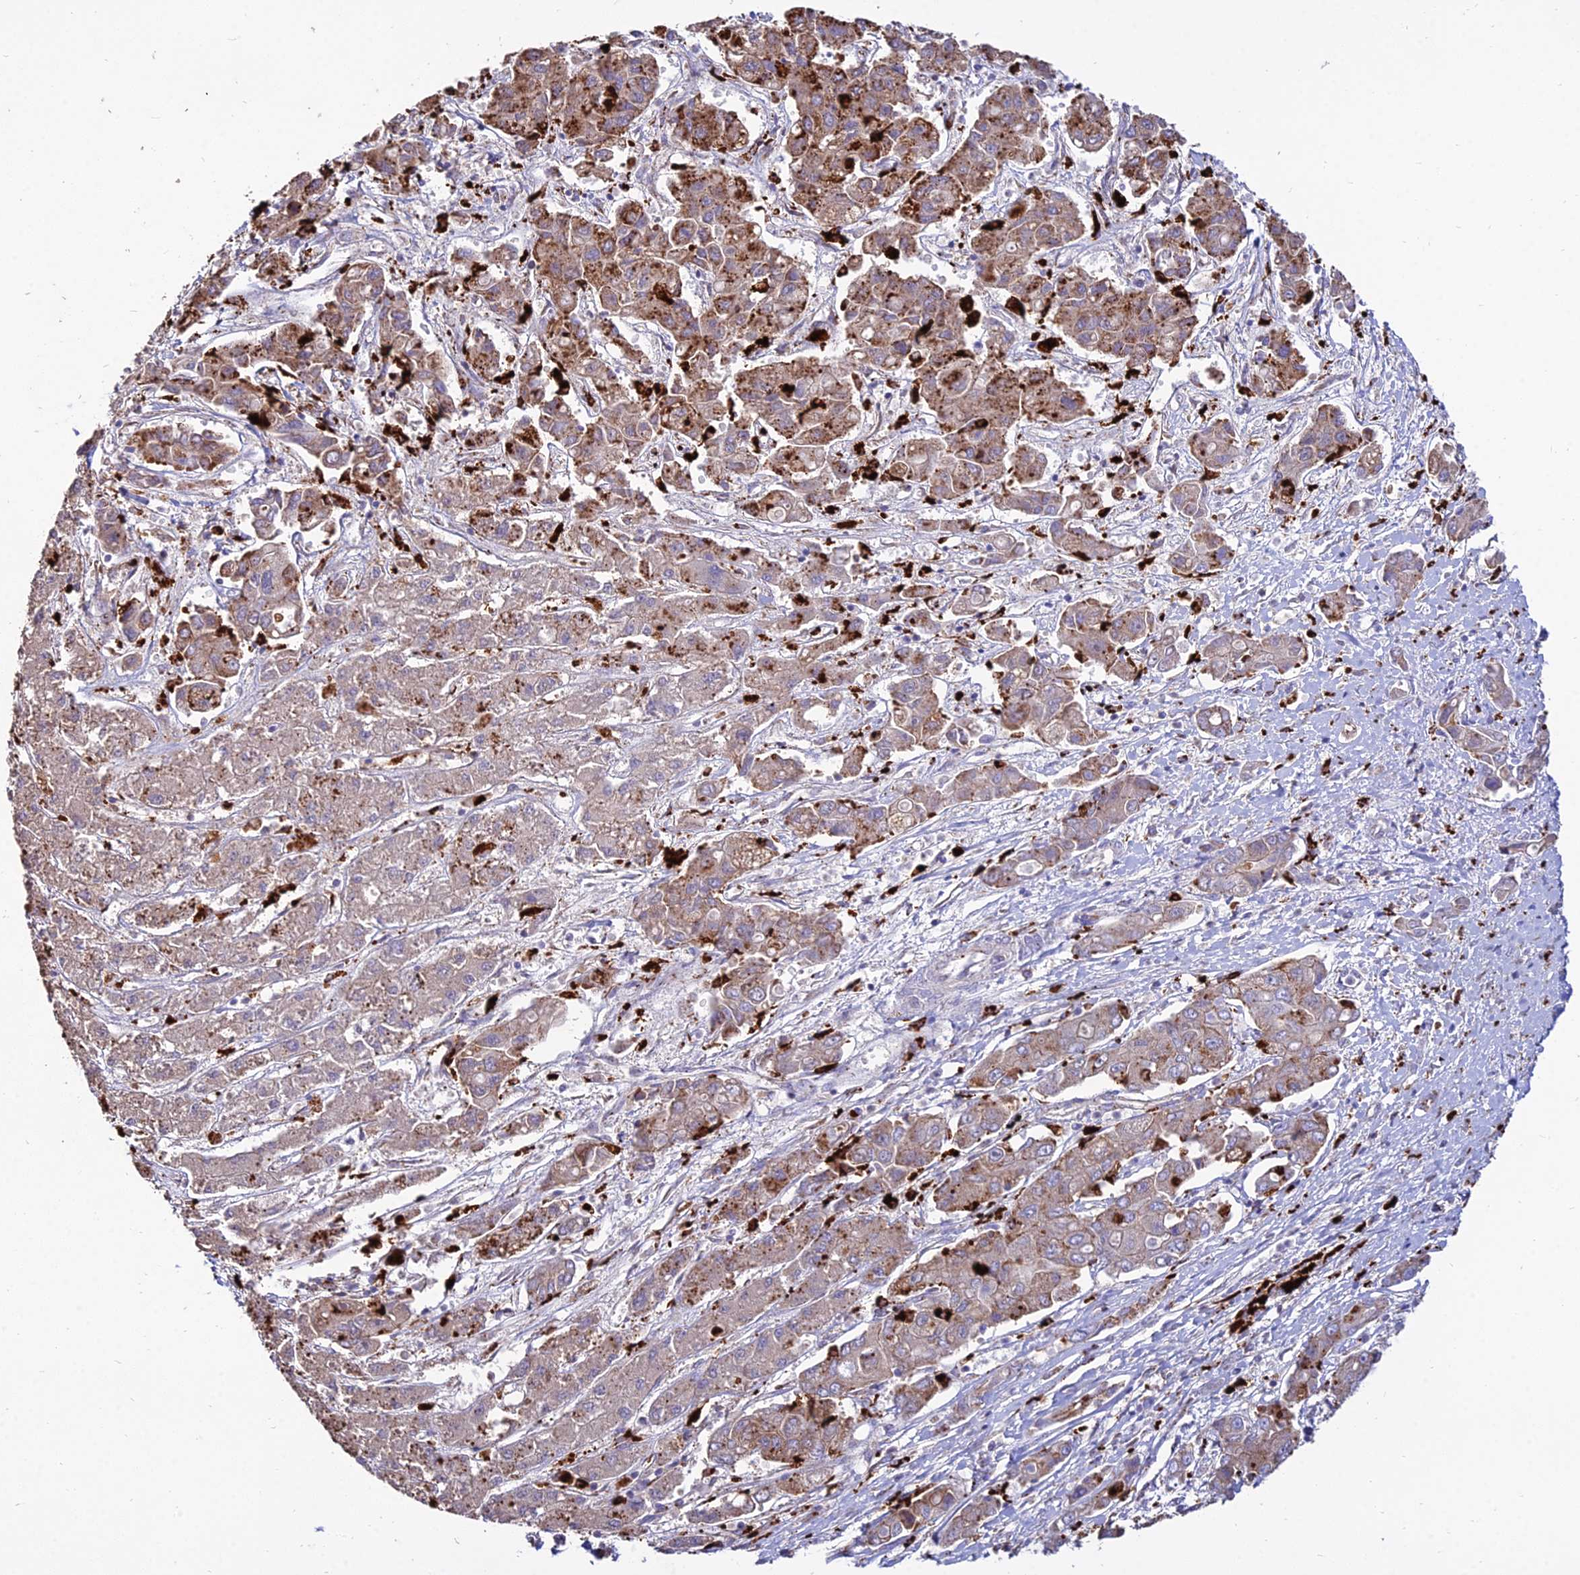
{"staining": {"intensity": "moderate", "quantity": ">75%", "location": "cytoplasmic/membranous"}, "tissue": "liver cancer", "cell_type": "Tumor cells", "image_type": "cancer", "snomed": [{"axis": "morphology", "description": "Cholangiocarcinoma"}, {"axis": "topography", "description": "Liver"}], "caption": "Moderate cytoplasmic/membranous positivity for a protein is appreciated in approximately >75% of tumor cells of liver cholangiocarcinoma using immunohistochemistry.", "gene": "PNLIPRP3", "patient": {"sex": "male", "age": 67}}